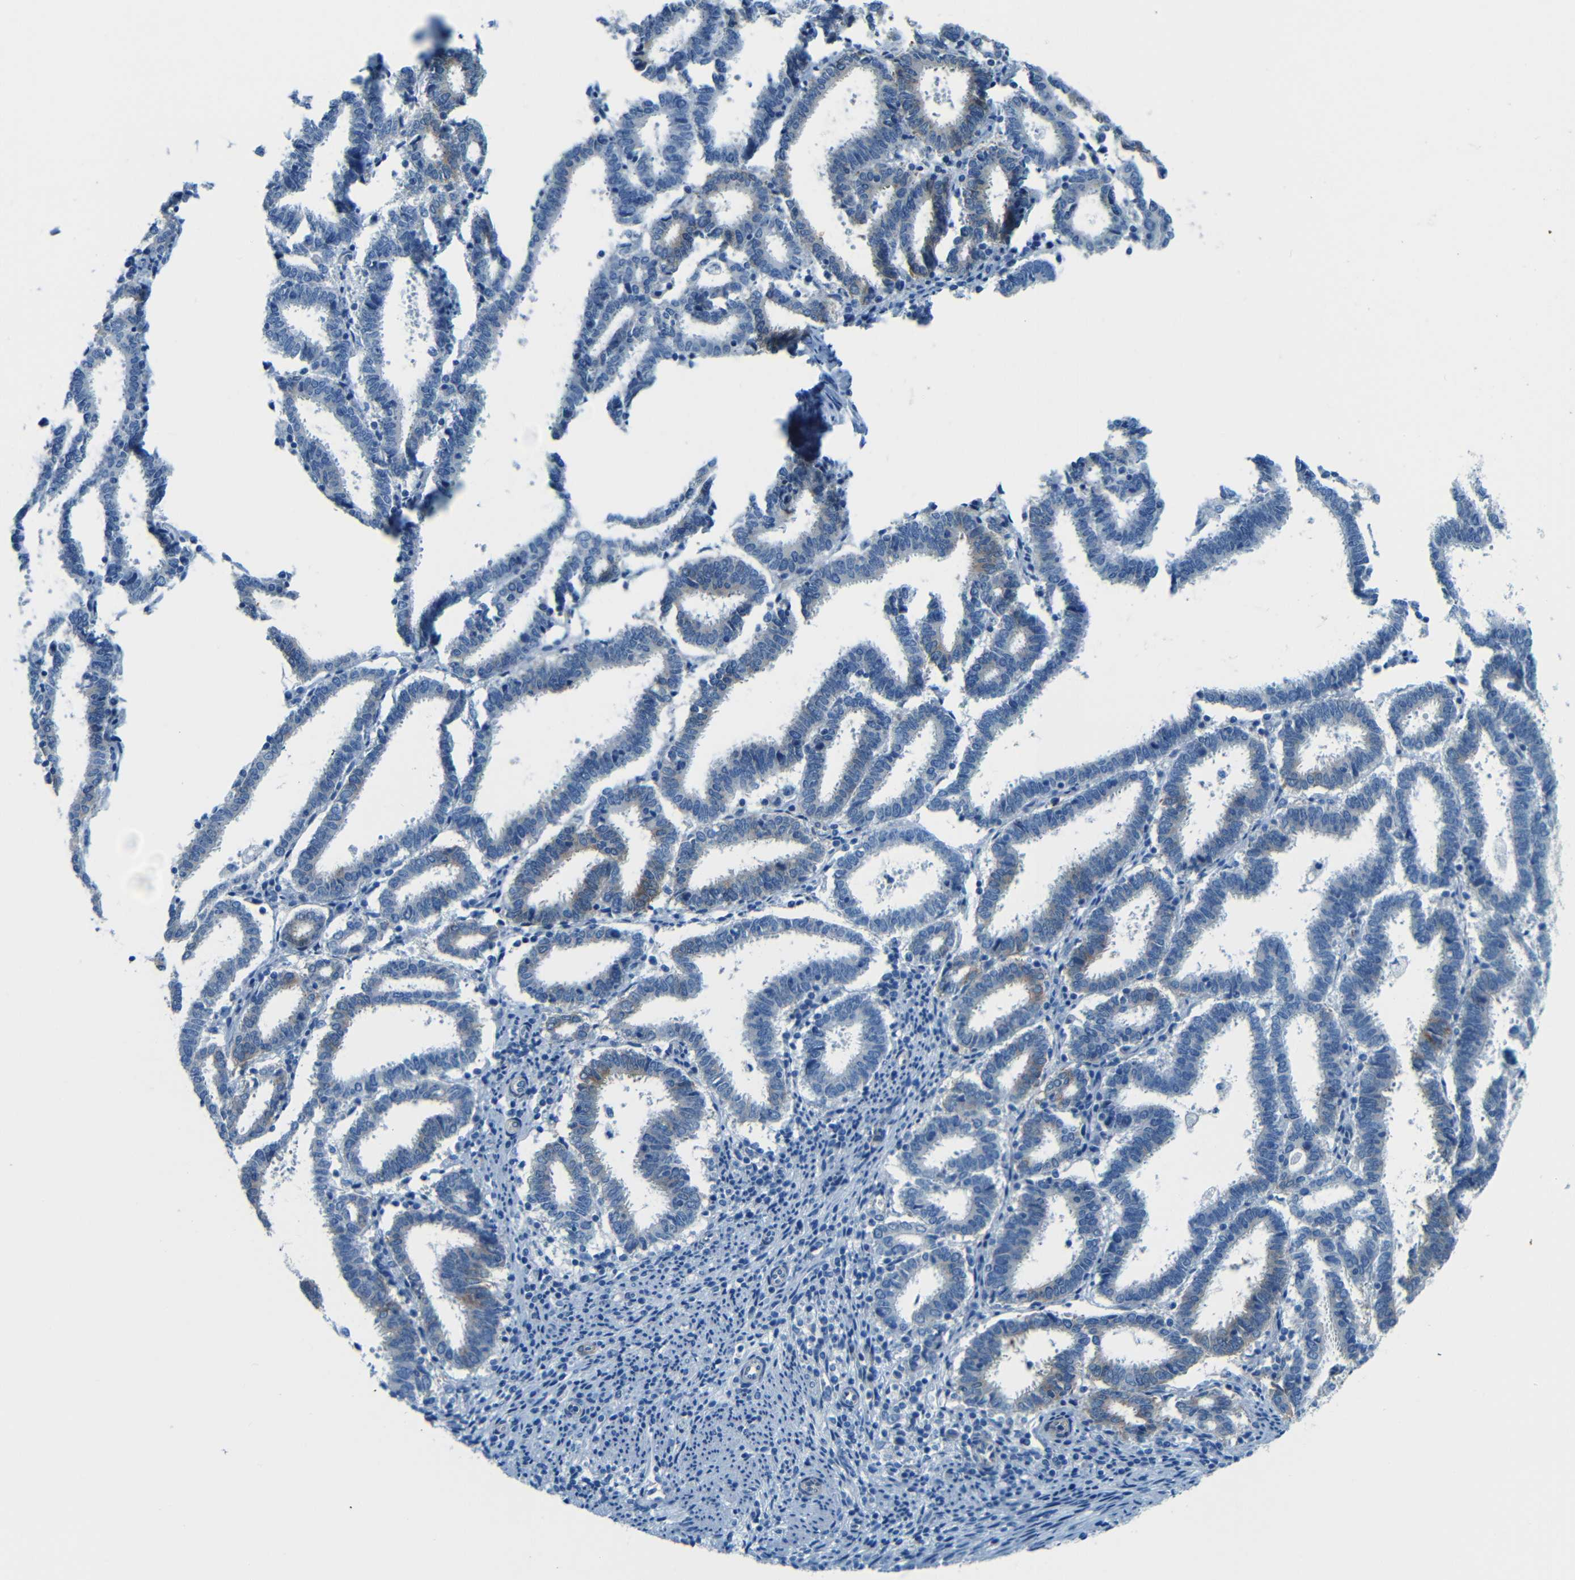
{"staining": {"intensity": "negative", "quantity": "none", "location": "none"}, "tissue": "endometrial cancer", "cell_type": "Tumor cells", "image_type": "cancer", "snomed": [{"axis": "morphology", "description": "Adenocarcinoma, NOS"}, {"axis": "topography", "description": "Uterus"}], "caption": "Protein analysis of endometrial cancer (adenocarcinoma) demonstrates no significant staining in tumor cells.", "gene": "MAP2", "patient": {"sex": "female", "age": 83}}